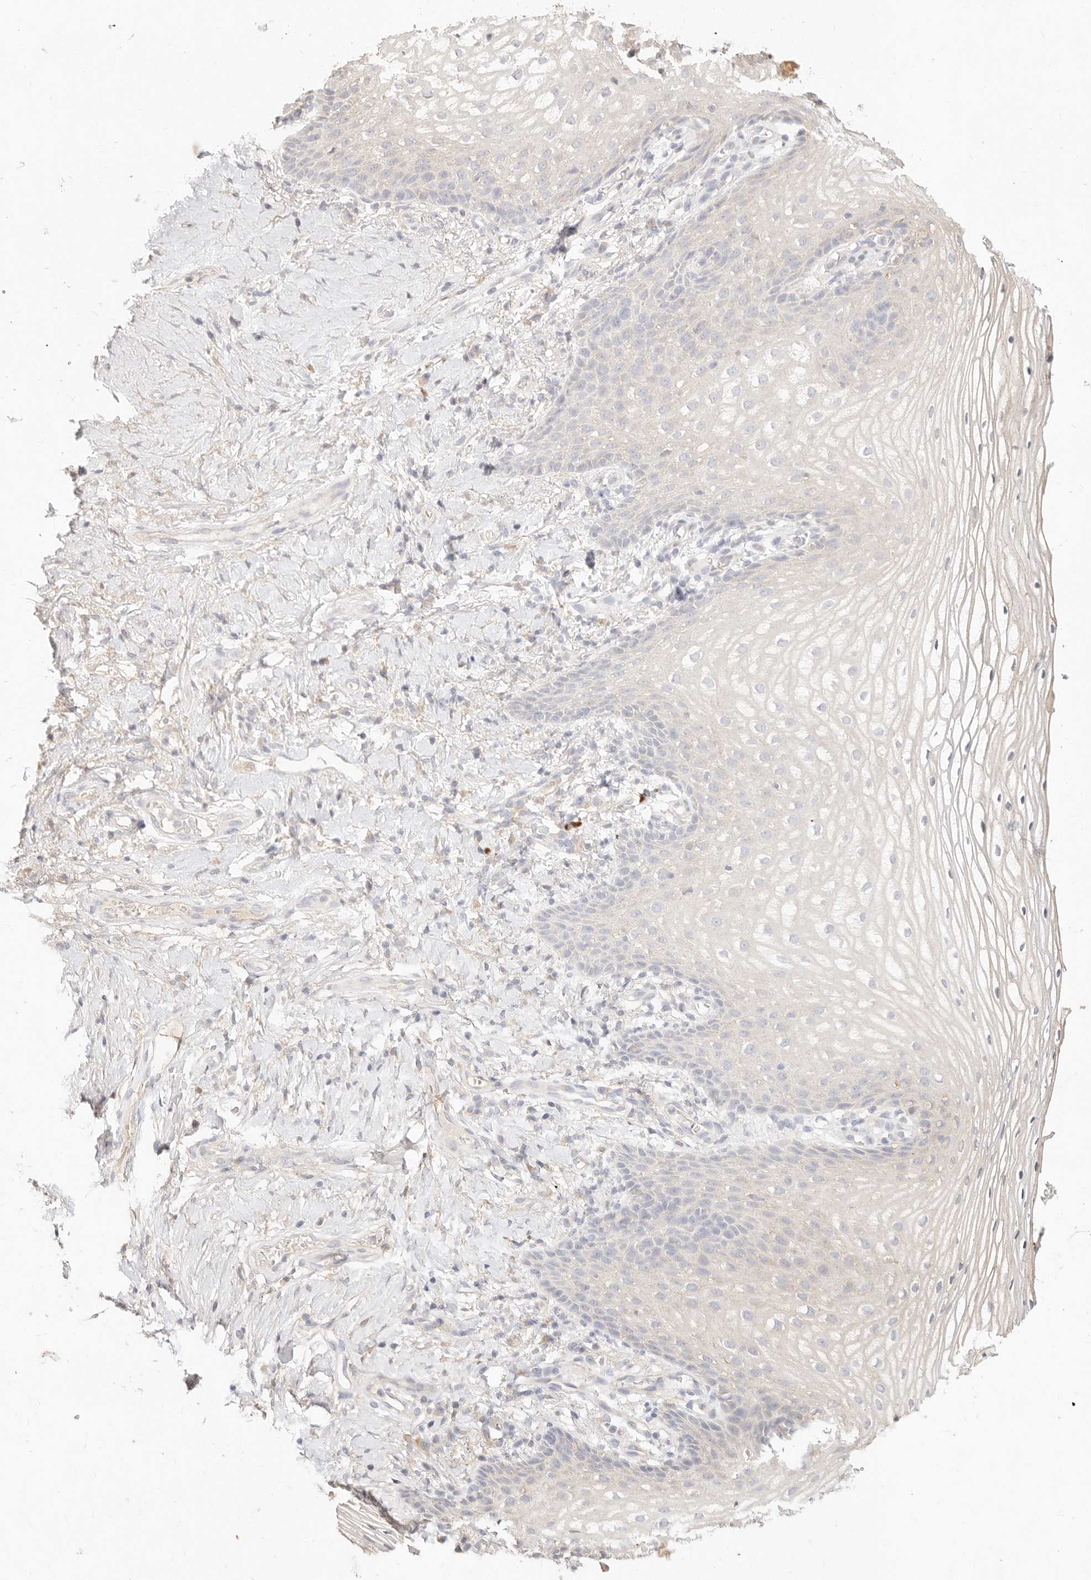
{"staining": {"intensity": "negative", "quantity": "none", "location": "none"}, "tissue": "vagina", "cell_type": "Squamous epithelial cells", "image_type": "normal", "snomed": [{"axis": "morphology", "description": "Normal tissue, NOS"}, {"axis": "topography", "description": "Vagina"}], "caption": "Immunohistochemical staining of unremarkable human vagina shows no significant expression in squamous epithelial cells. The staining is performed using DAB (3,3'-diaminobenzidine) brown chromogen with nuclei counter-stained in using hematoxylin.", "gene": "ACOX1", "patient": {"sex": "female", "age": 60}}